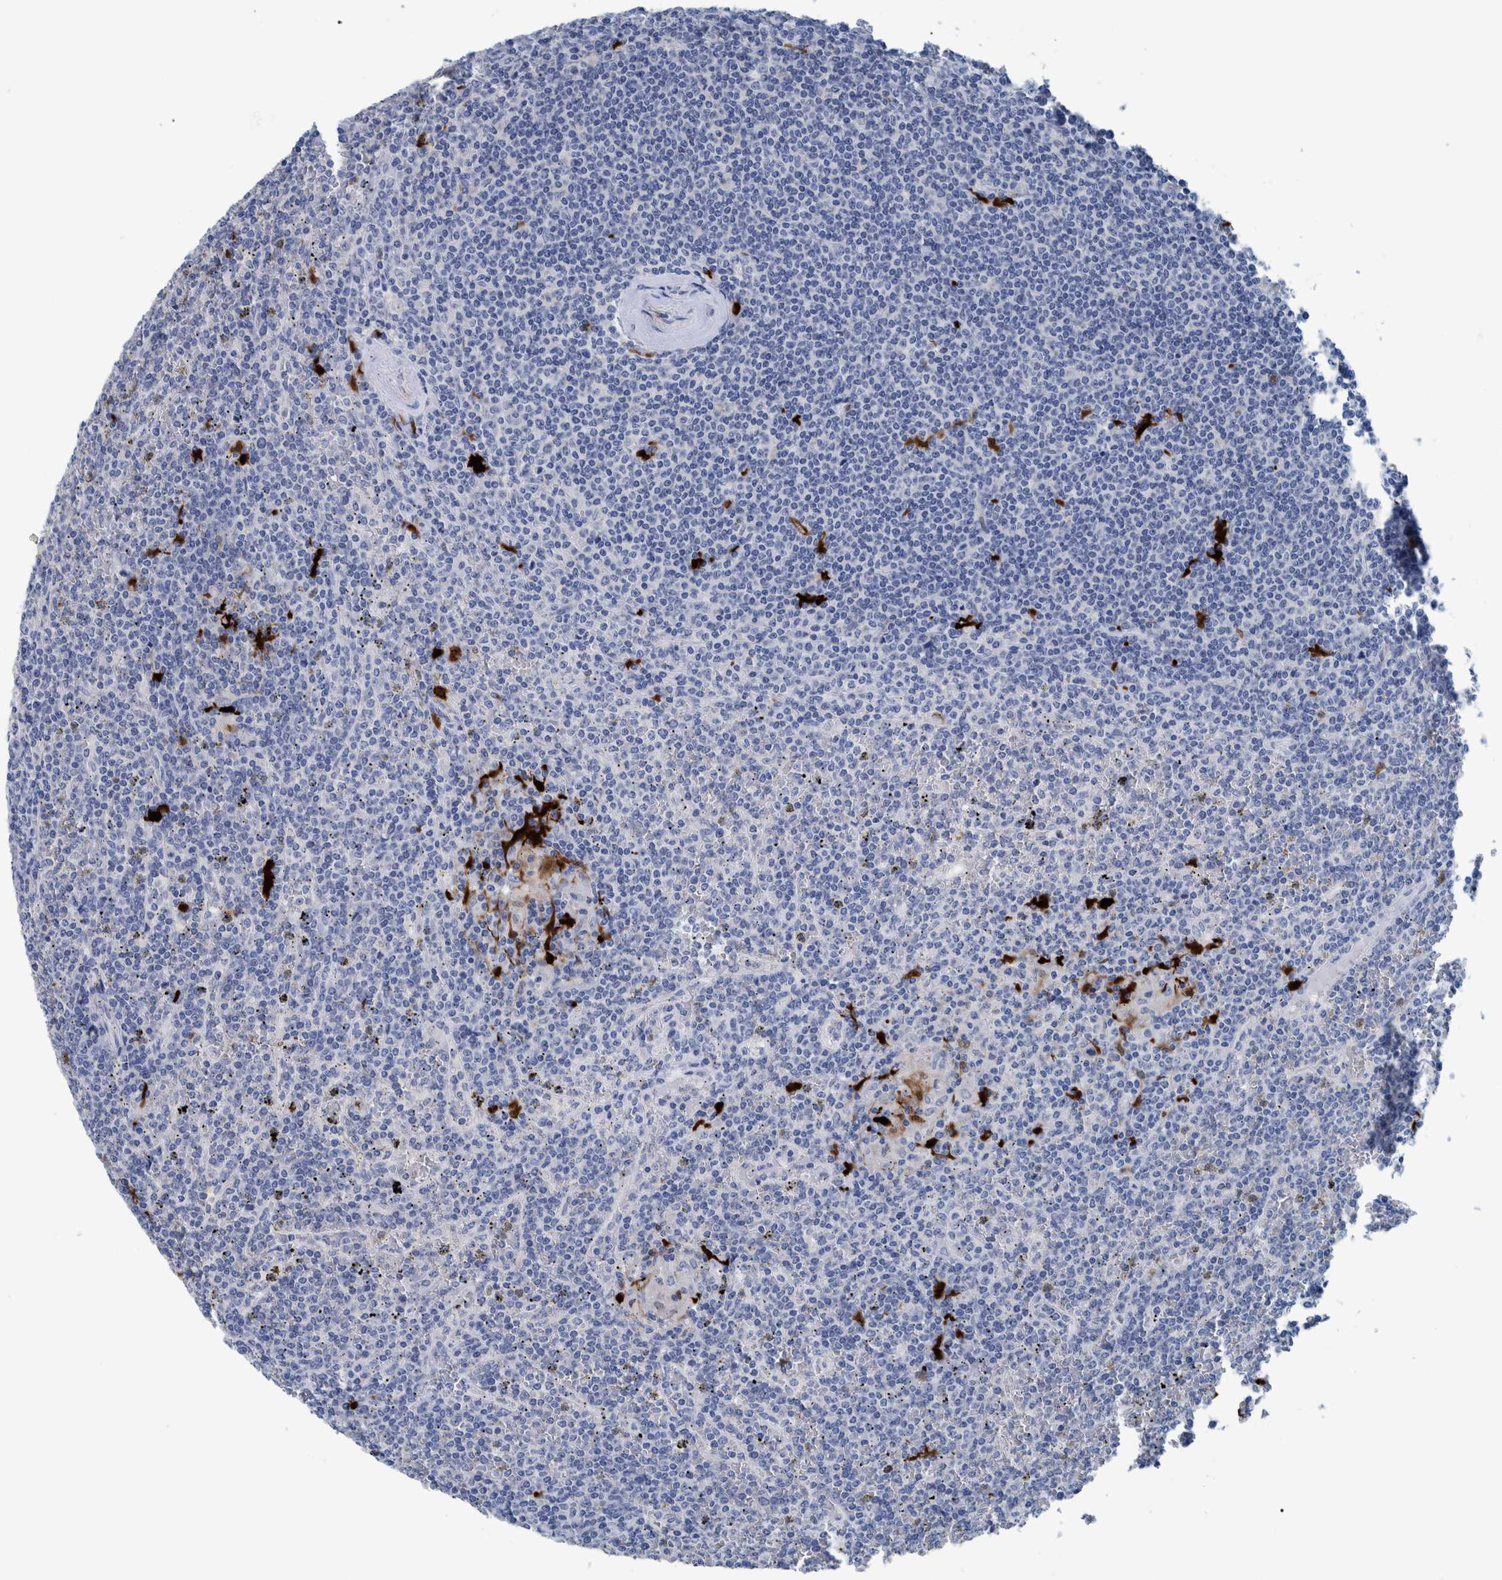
{"staining": {"intensity": "negative", "quantity": "none", "location": "none"}, "tissue": "lymphoma", "cell_type": "Tumor cells", "image_type": "cancer", "snomed": [{"axis": "morphology", "description": "Malignant lymphoma, non-Hodgkin's type, Low grade"}, {"axis": "topography", "description": "Spleen"}], "caption": "The image displays no significant expression in tumor cells of lymphoma.", "gene": "IDO1", "patient": {"sex": "female", "age": 19}}